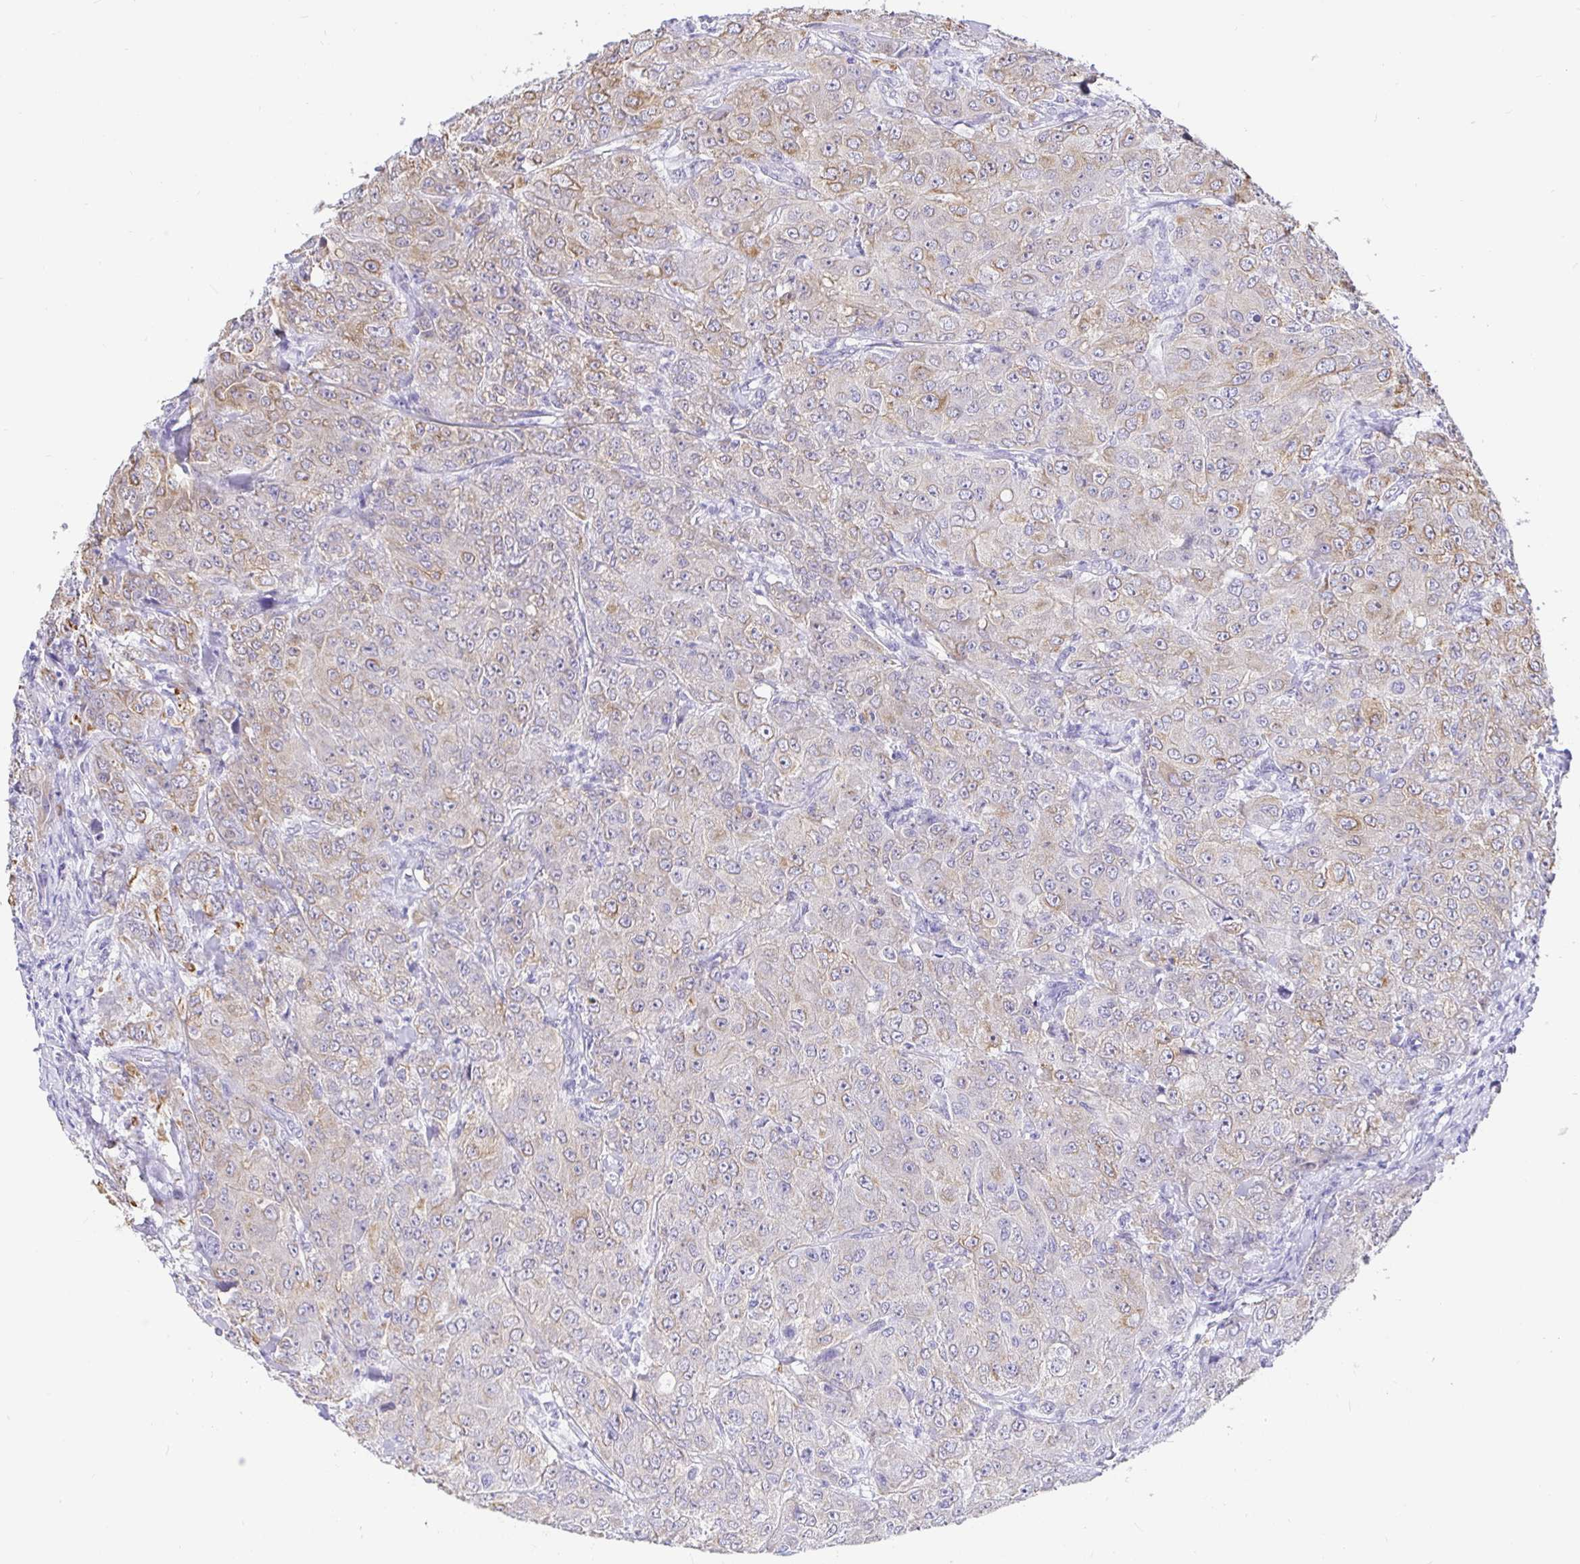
{"staining": {"intensity": "weak", "quantity": "25%-75%", "location": "cytoplasmic/membranous"}, "tissue": "breast cancer", "cell_type": "Tumor cells", "image_type": "cancer", "snomed": [{"axis": "morphology", "description": "Normal tissue, NOS"}, {"axis": "morphology", "description": "Duct carcinoma"}, {"axis": "topography", "description": "Breast"}], "caption": "IHC (DAB (3,3'-diaminobenzidine)) staining of human invasive ductal carcinoma (breast) exhibits weak cytoplasmic/membranous protein positivity in about 25%-75% of tumor cells.", "gene": "EZHIP", "patient": {"sex": "female", "age": 43}}